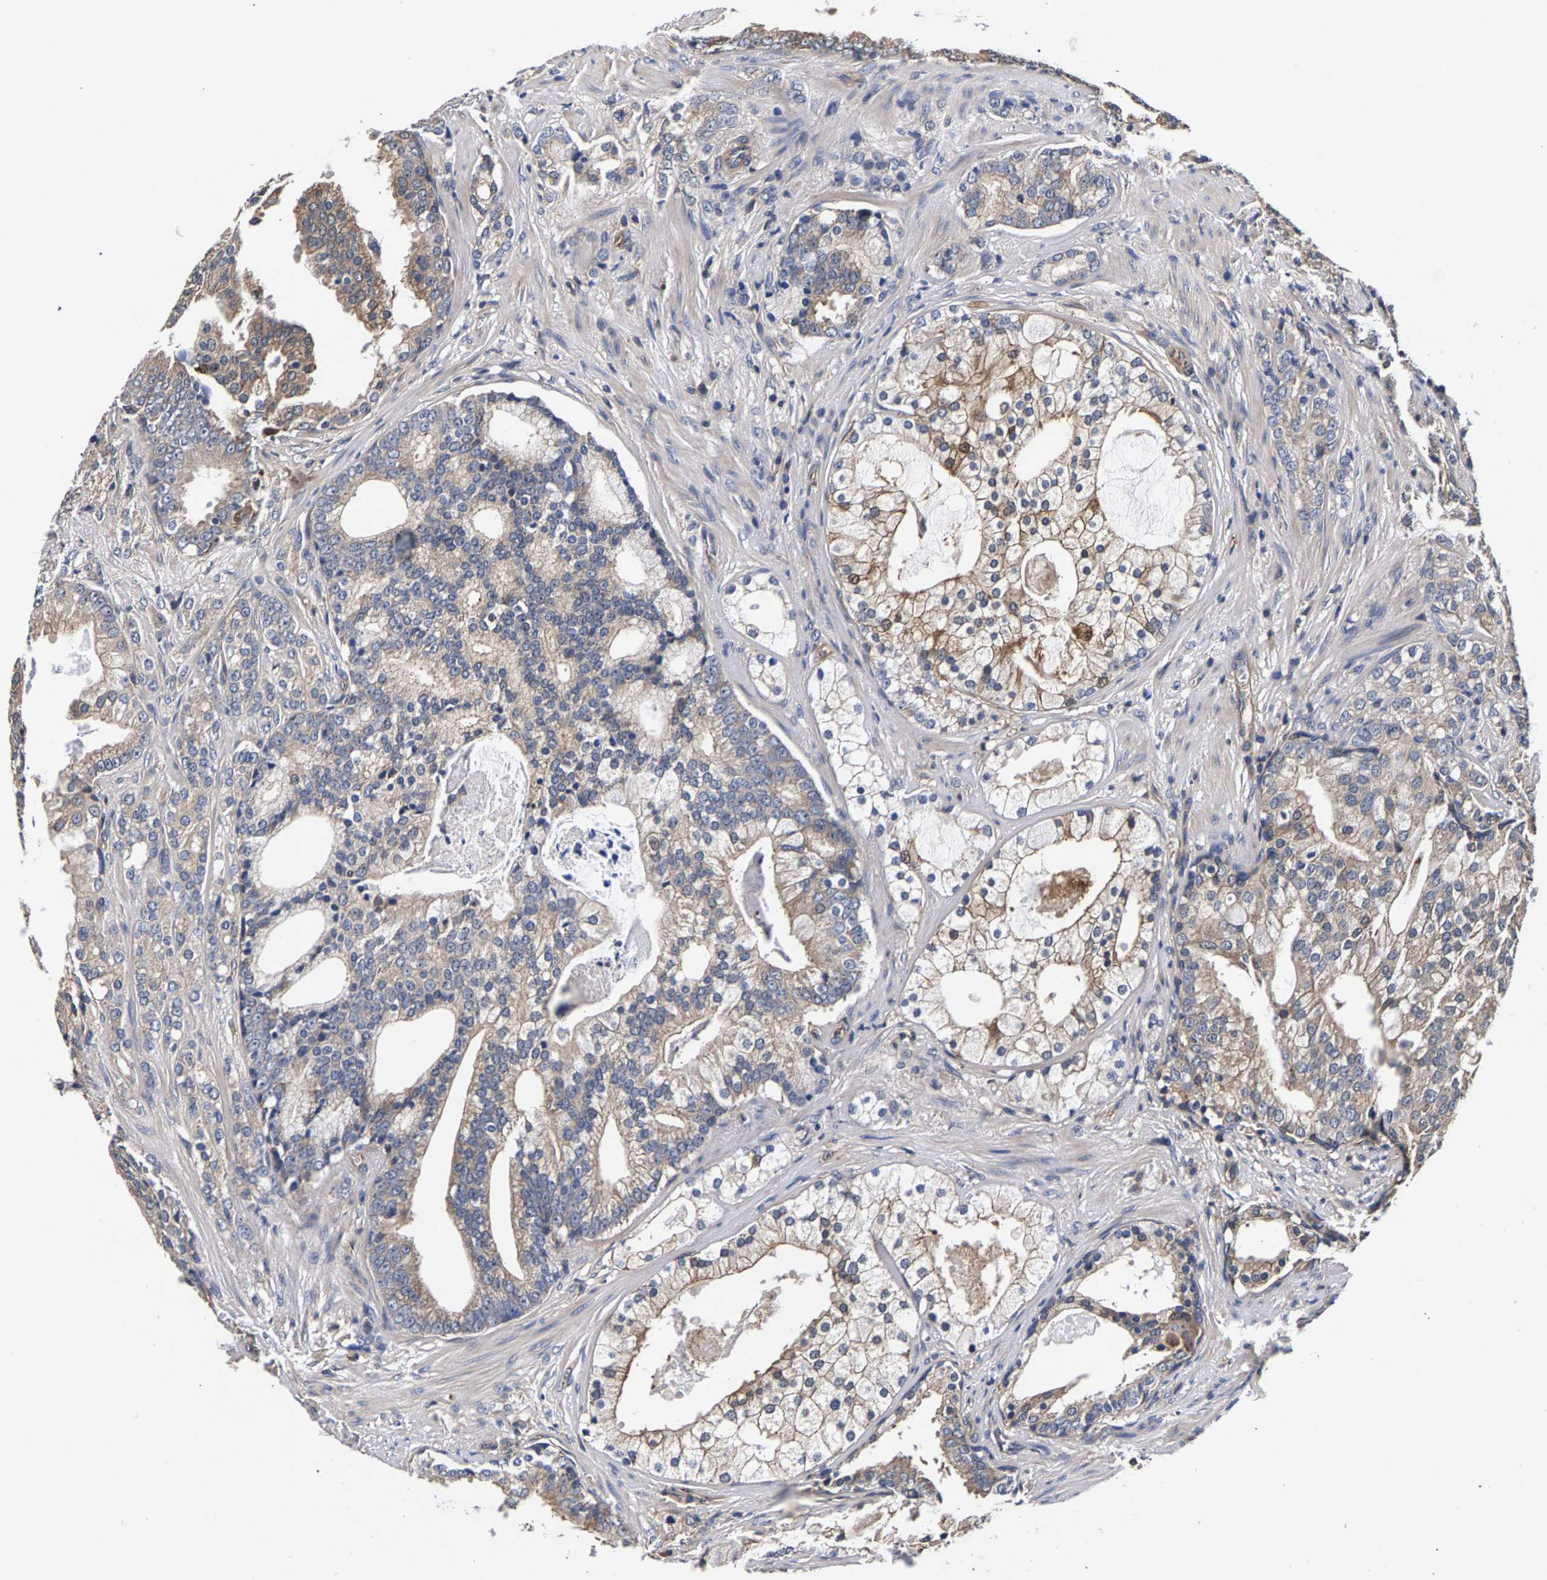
{"staining": {"intensity": "weak", "quantity": ">75%", "location": "cytoplasmic/membranous"}, "tissue": "prostate cancer", "cell_type": "Tumor cells", "image_type": "cancer", "snomed": [{"axis": "morphology", "description": "Adenocarcinoma, Low grade"}, {"axis": "topography", "description": "Prostate"}], "caption": "Brown immunohistochemical staining in human prostate cancer (low-grade adenocarcinoma) displays weak cytoplasmic/membranous expression in approximately >75% of tumor cells.", "gene": "MARCHF7", "patient": {"sex": "male", "age": 58}}